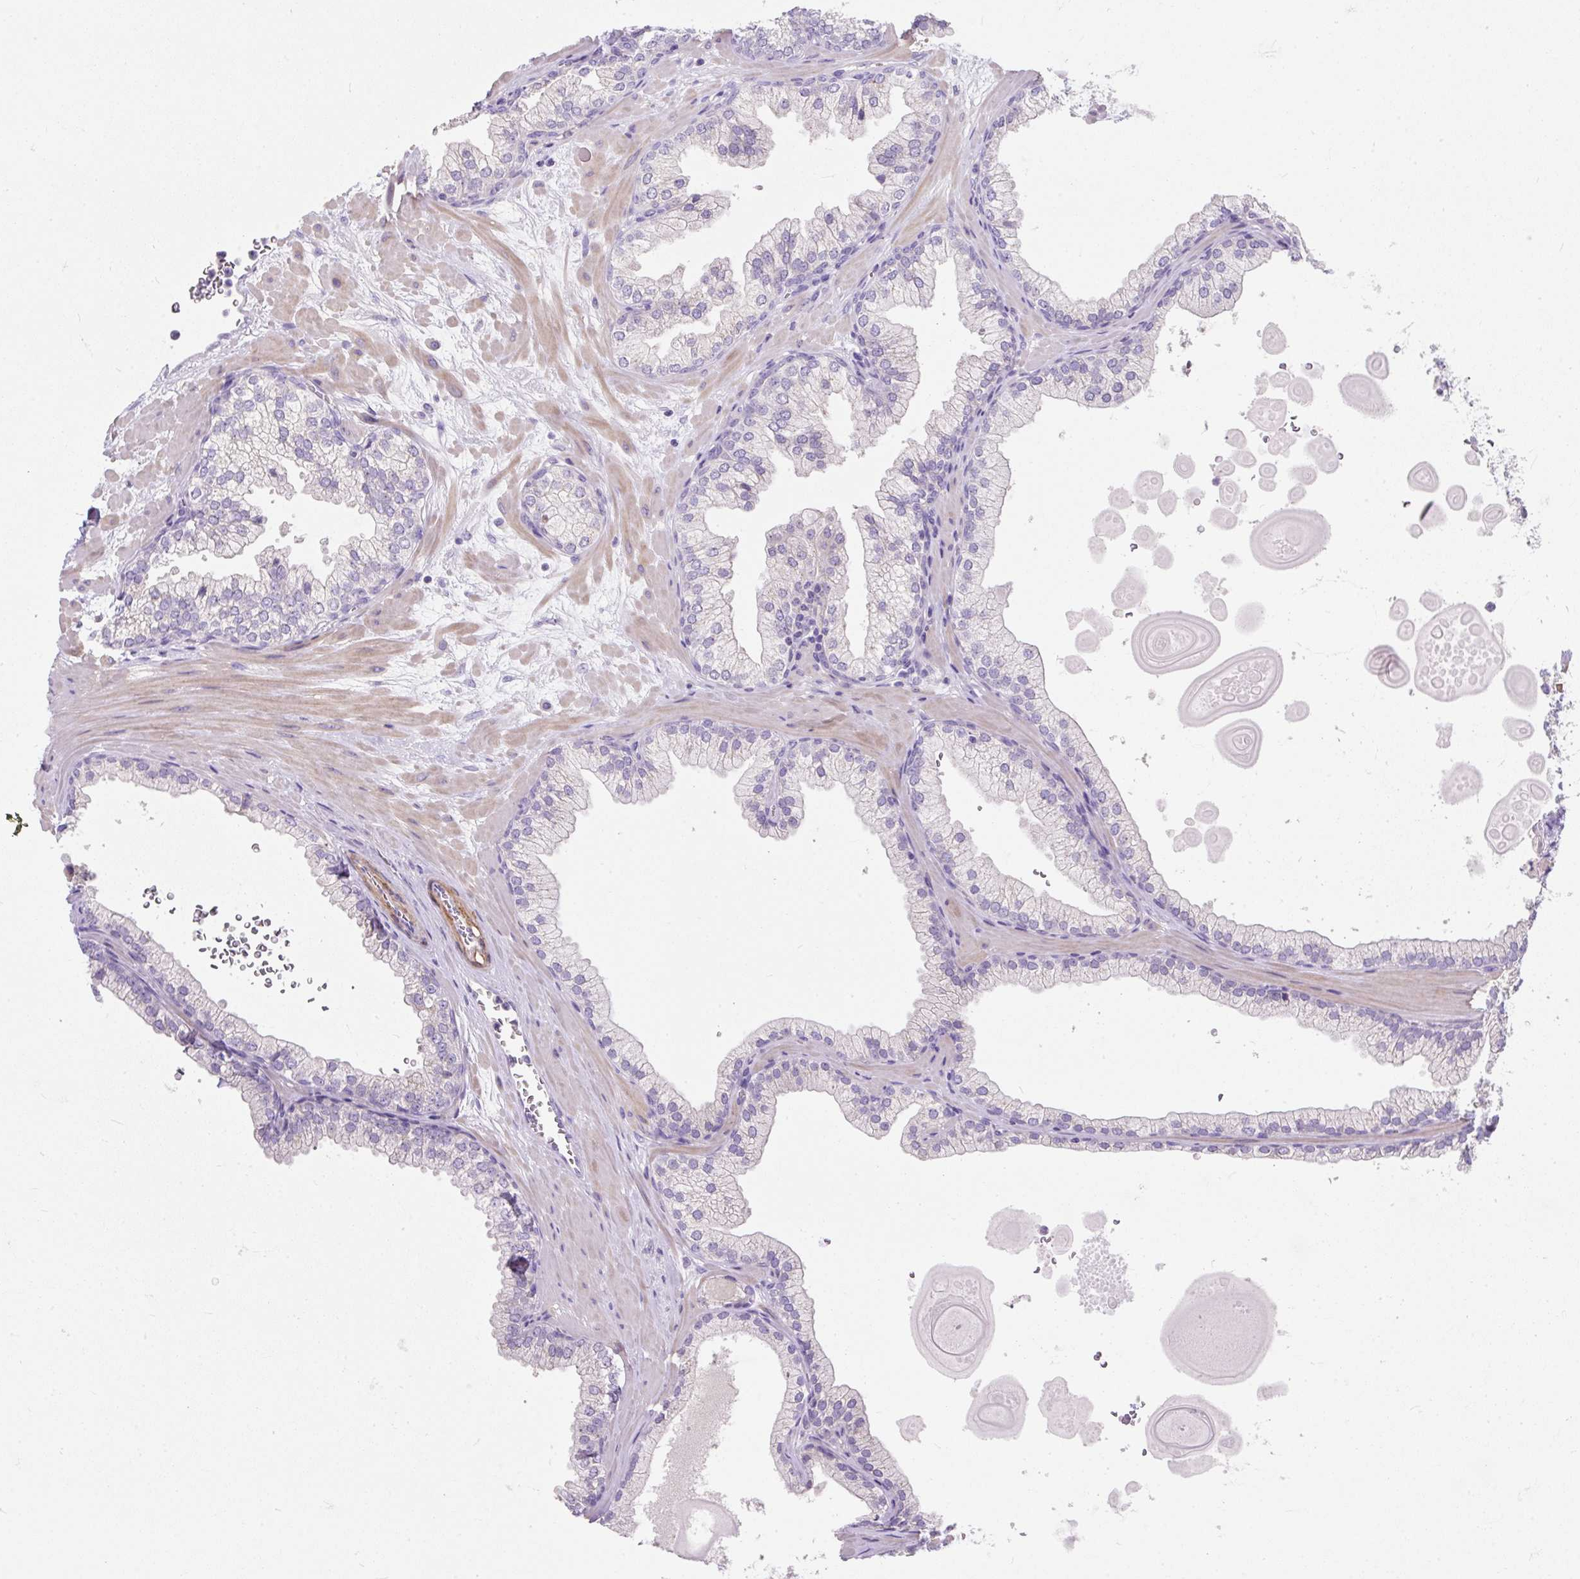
{"staining": {"intensity": "negative", "quantity": "none", "location": "none"}, "tissue": "prostate", "cell_type": "Glandular cells", "image_type": "normal", "snomed": [{"axis": "morphology", "description": "Normal tissue, NOS"}, {"axis": "topography", "description": "Prostate"}, {"axis": "topography", "description": "Peripheral nerve tissue"}], "caption": "DAB immunohistochemical staining of normal prostate demonstrates no significant positivity in glandular cells. (Immunohistochemistry (ihc), brightfield microscopy, high magnification).", "gene": "SUSD5", "patient": {"sex": "male", "age": 61}}